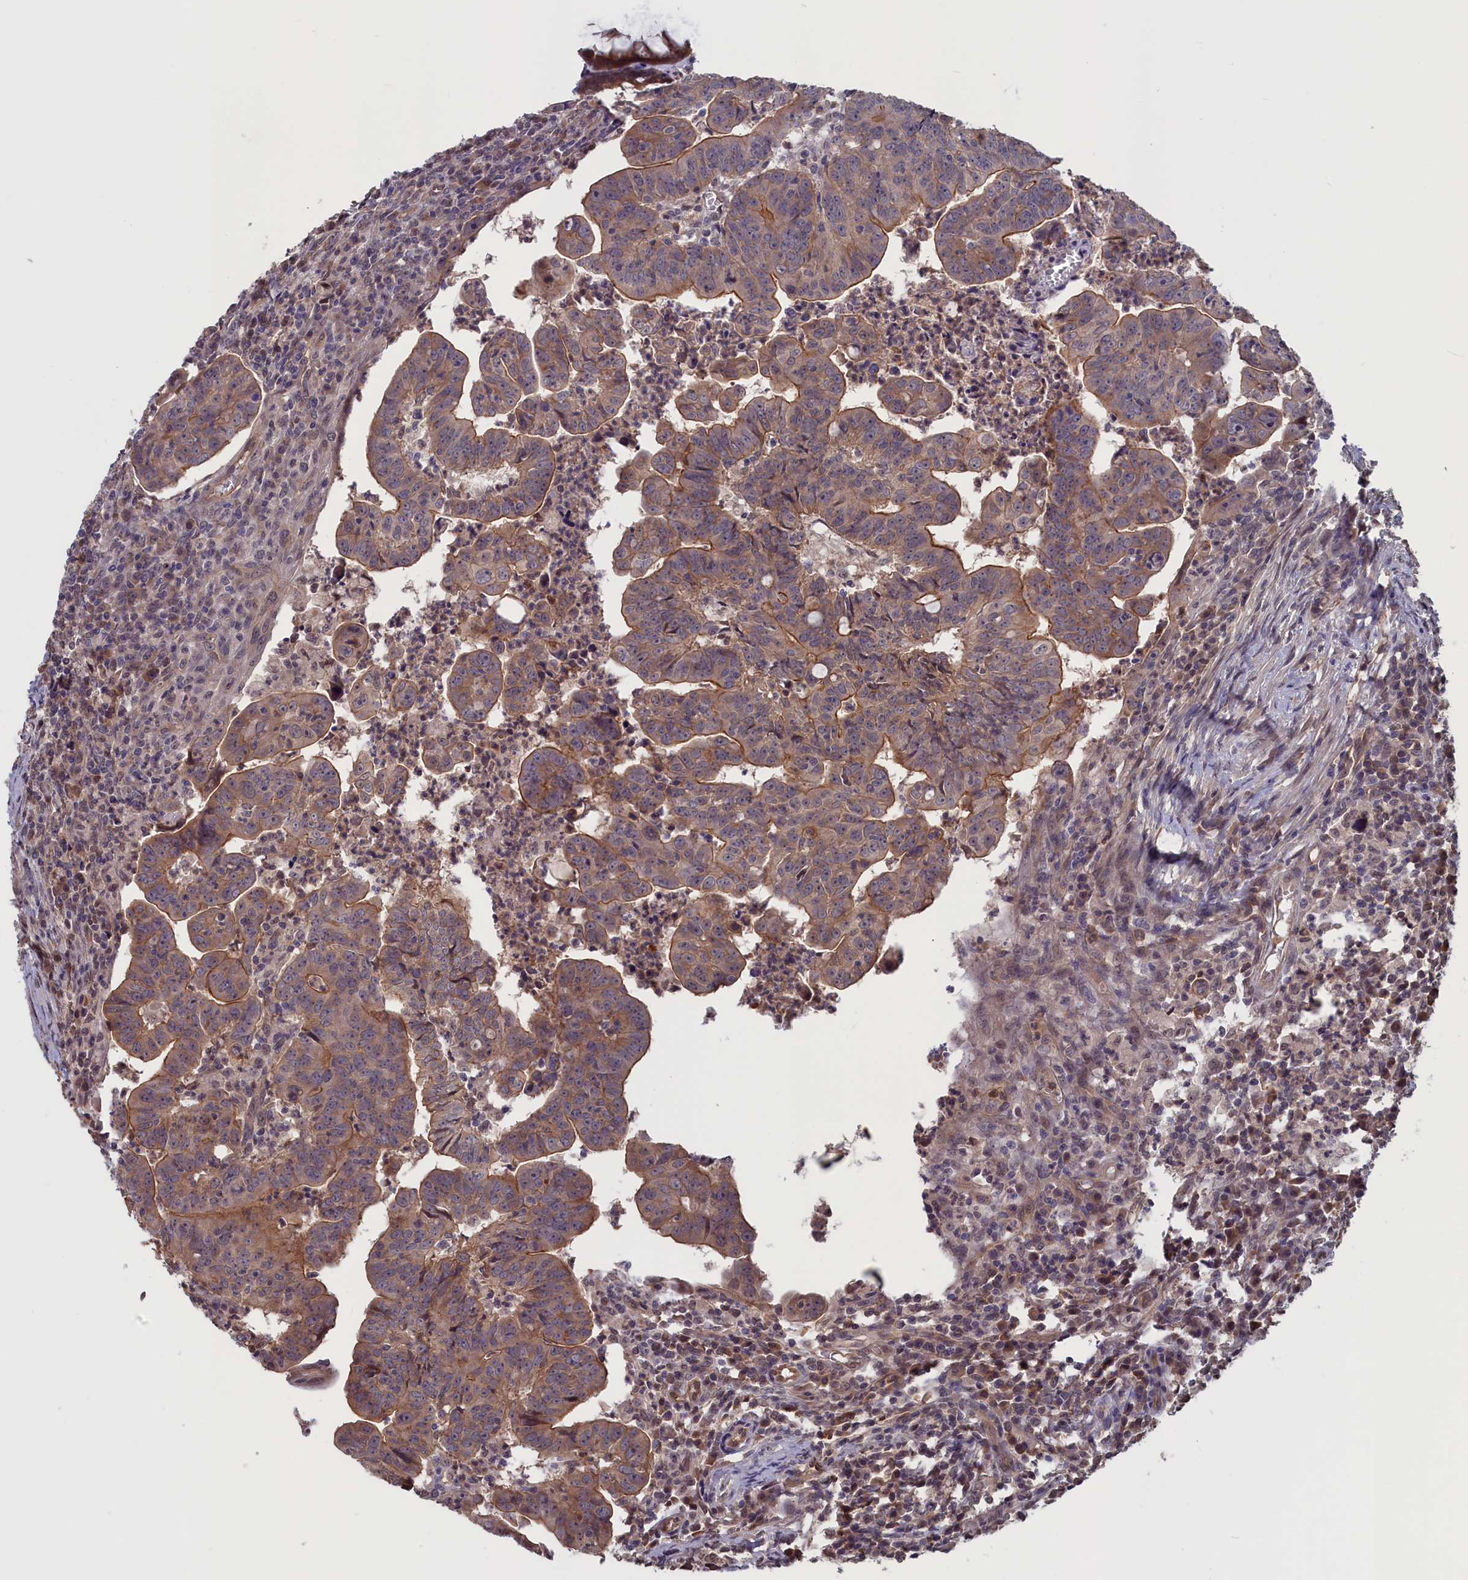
{"staining": {"intensity": "weak", "quantity": ">75%", "location": "cytoplasmic/membranous"}, "tissue": "colorectal cancer", "cell_type": "Tumor cells", "image_type": "cancer", "snomed": [{"axis": "morphology", "description": "Adenocarcinoma, NOS"}, {"axis": "topography", "description": "Rectum"}], "caption": "High-power microscopy captured an immunohistochemistry histopathology image of adenocarcinoma (colorectal), revealing weak cytoplasmic/membranous staining in approximately >75% of tumor cells.", "gene": "PLP2", "patient": {"sex": "male", "age": 69}}